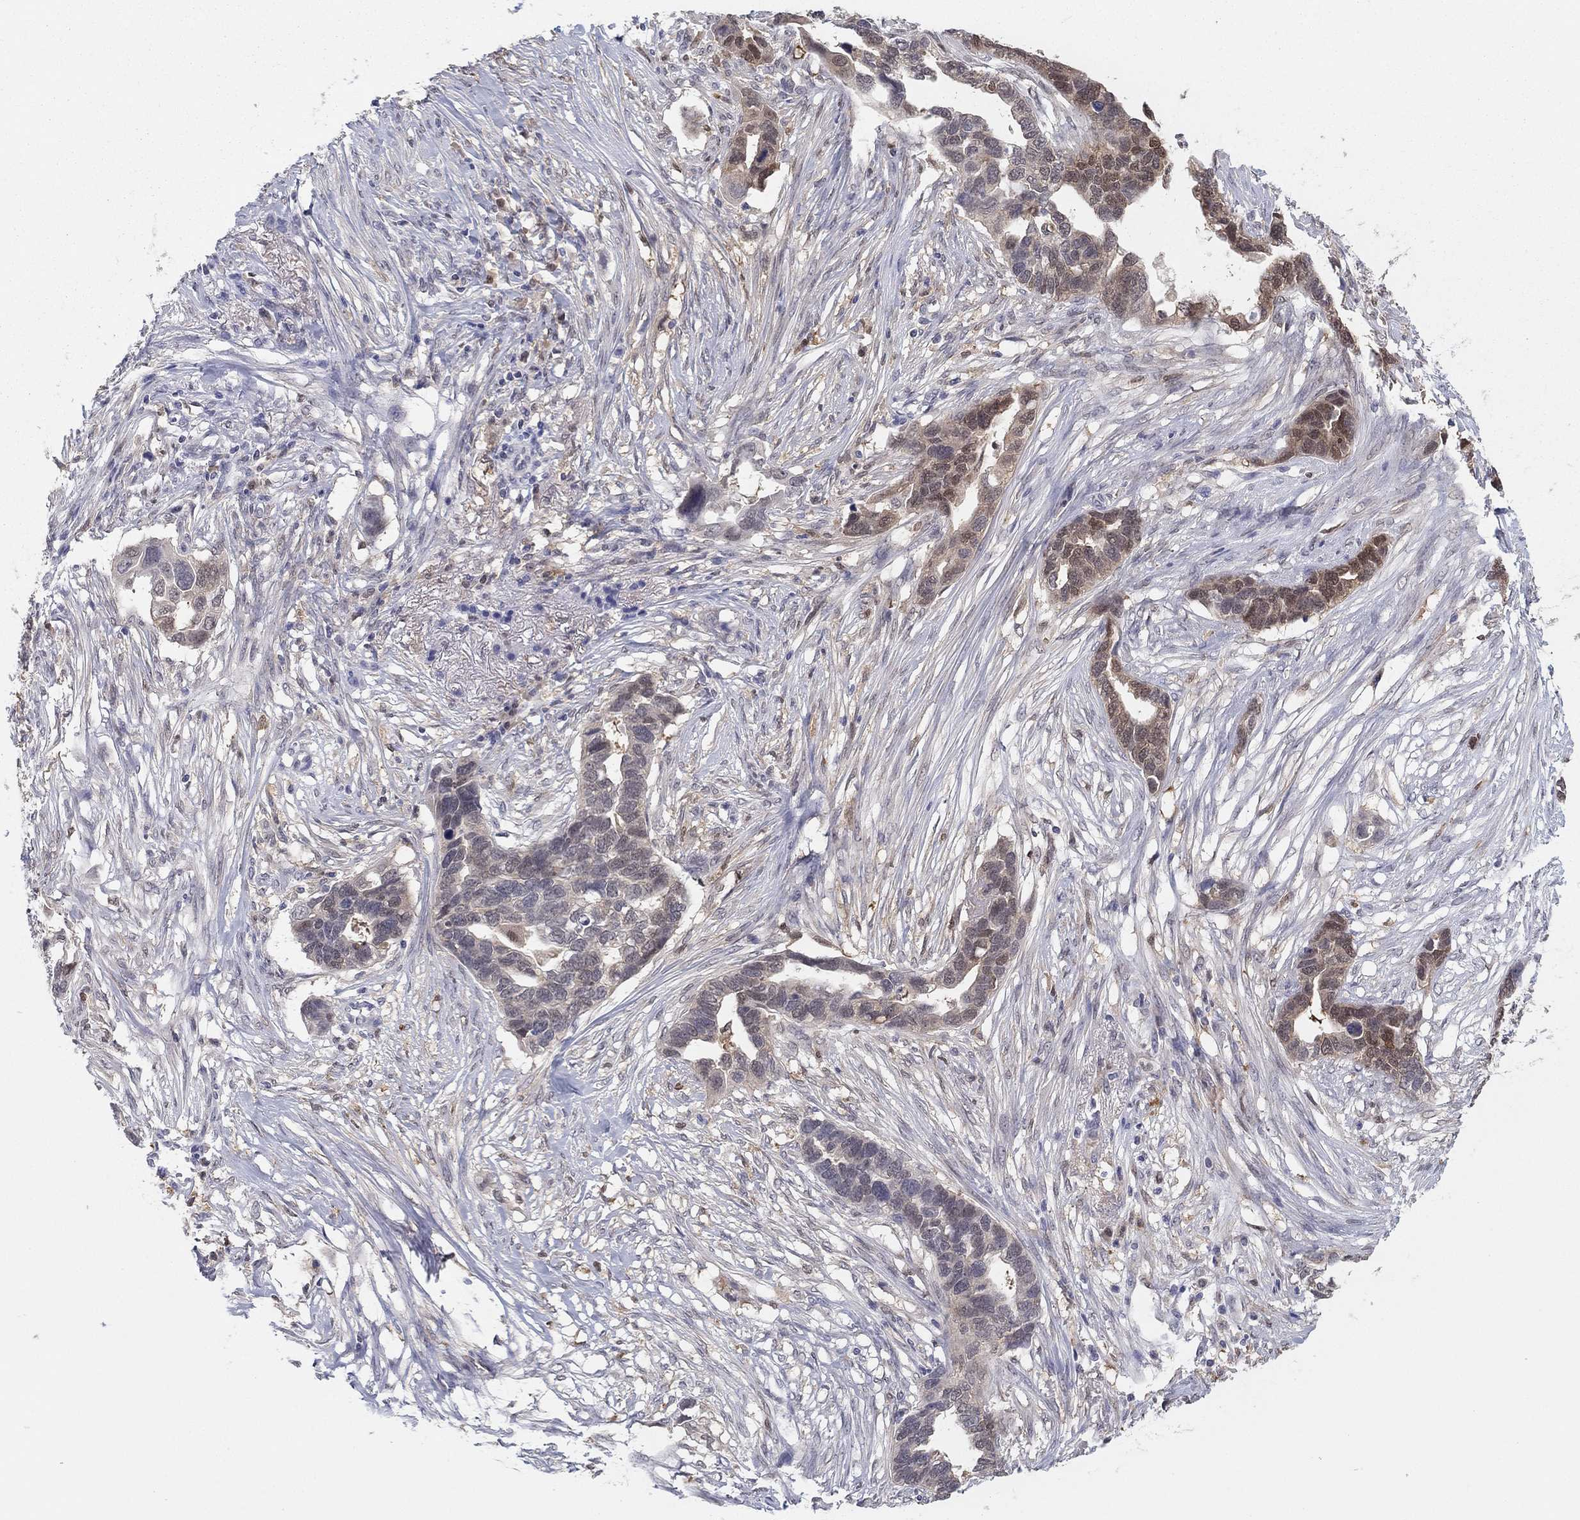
{"staining": {"intensity": "moderate", "quantity": "<25%", "location": "nuclear"}, "tissue": "ovarian cancer", "cell_type": "Tumor cells", "image_type": "cancer", "snomed": [{"axis": "morphology", "description": "Cystadenocarcinoma, serous, NOS"}, {"axis": "topography", "description": "Ovary"}], "caption": "There is low levels of moderate nuclear expression in tumor cells of ovarian serous cystadenocarcinoma, as demonstrated by immunohistochemical staining (brown color).", "gene": "PDXK", "patient": {"sex": "female", "age": 54}}